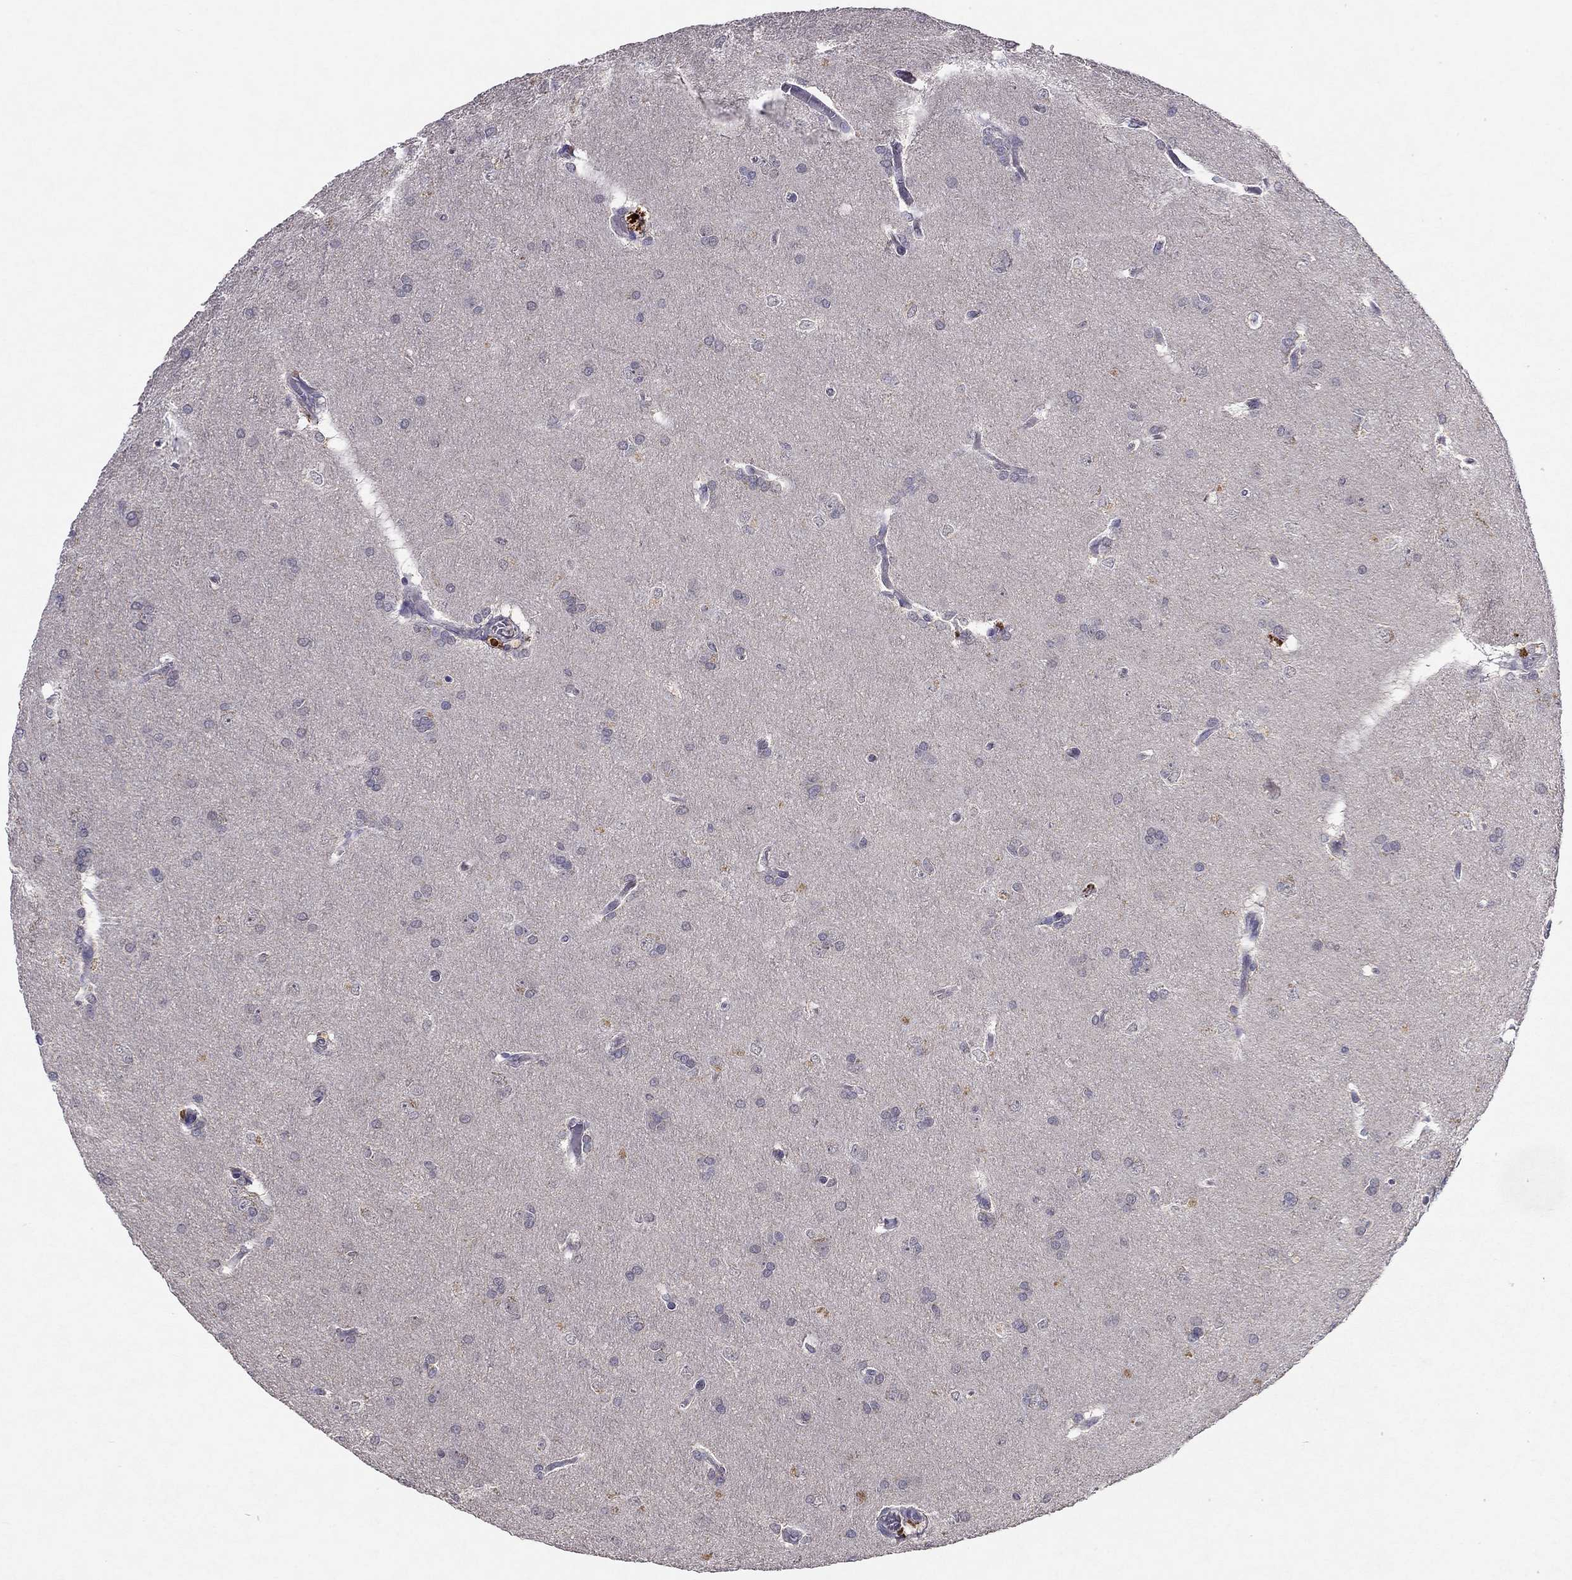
{"staining": {"intensity": "negative", "quantity": "none", "location": "none"}, "tissue": "glioma", "cell_type": "Tumor cells", "image_type": "cancer", "snomed": [{"axis": "morphology", "description": "Glioma, malignant, Low grade"}, {"axis": "topography", "description": "Brain"}], "caption": "Human glioma stained for a protein using immunohistochemistry demonstrates no positivity in tumor cells.", "gene": "ESR2", "patient": {"sex": "female", "age": 32}}